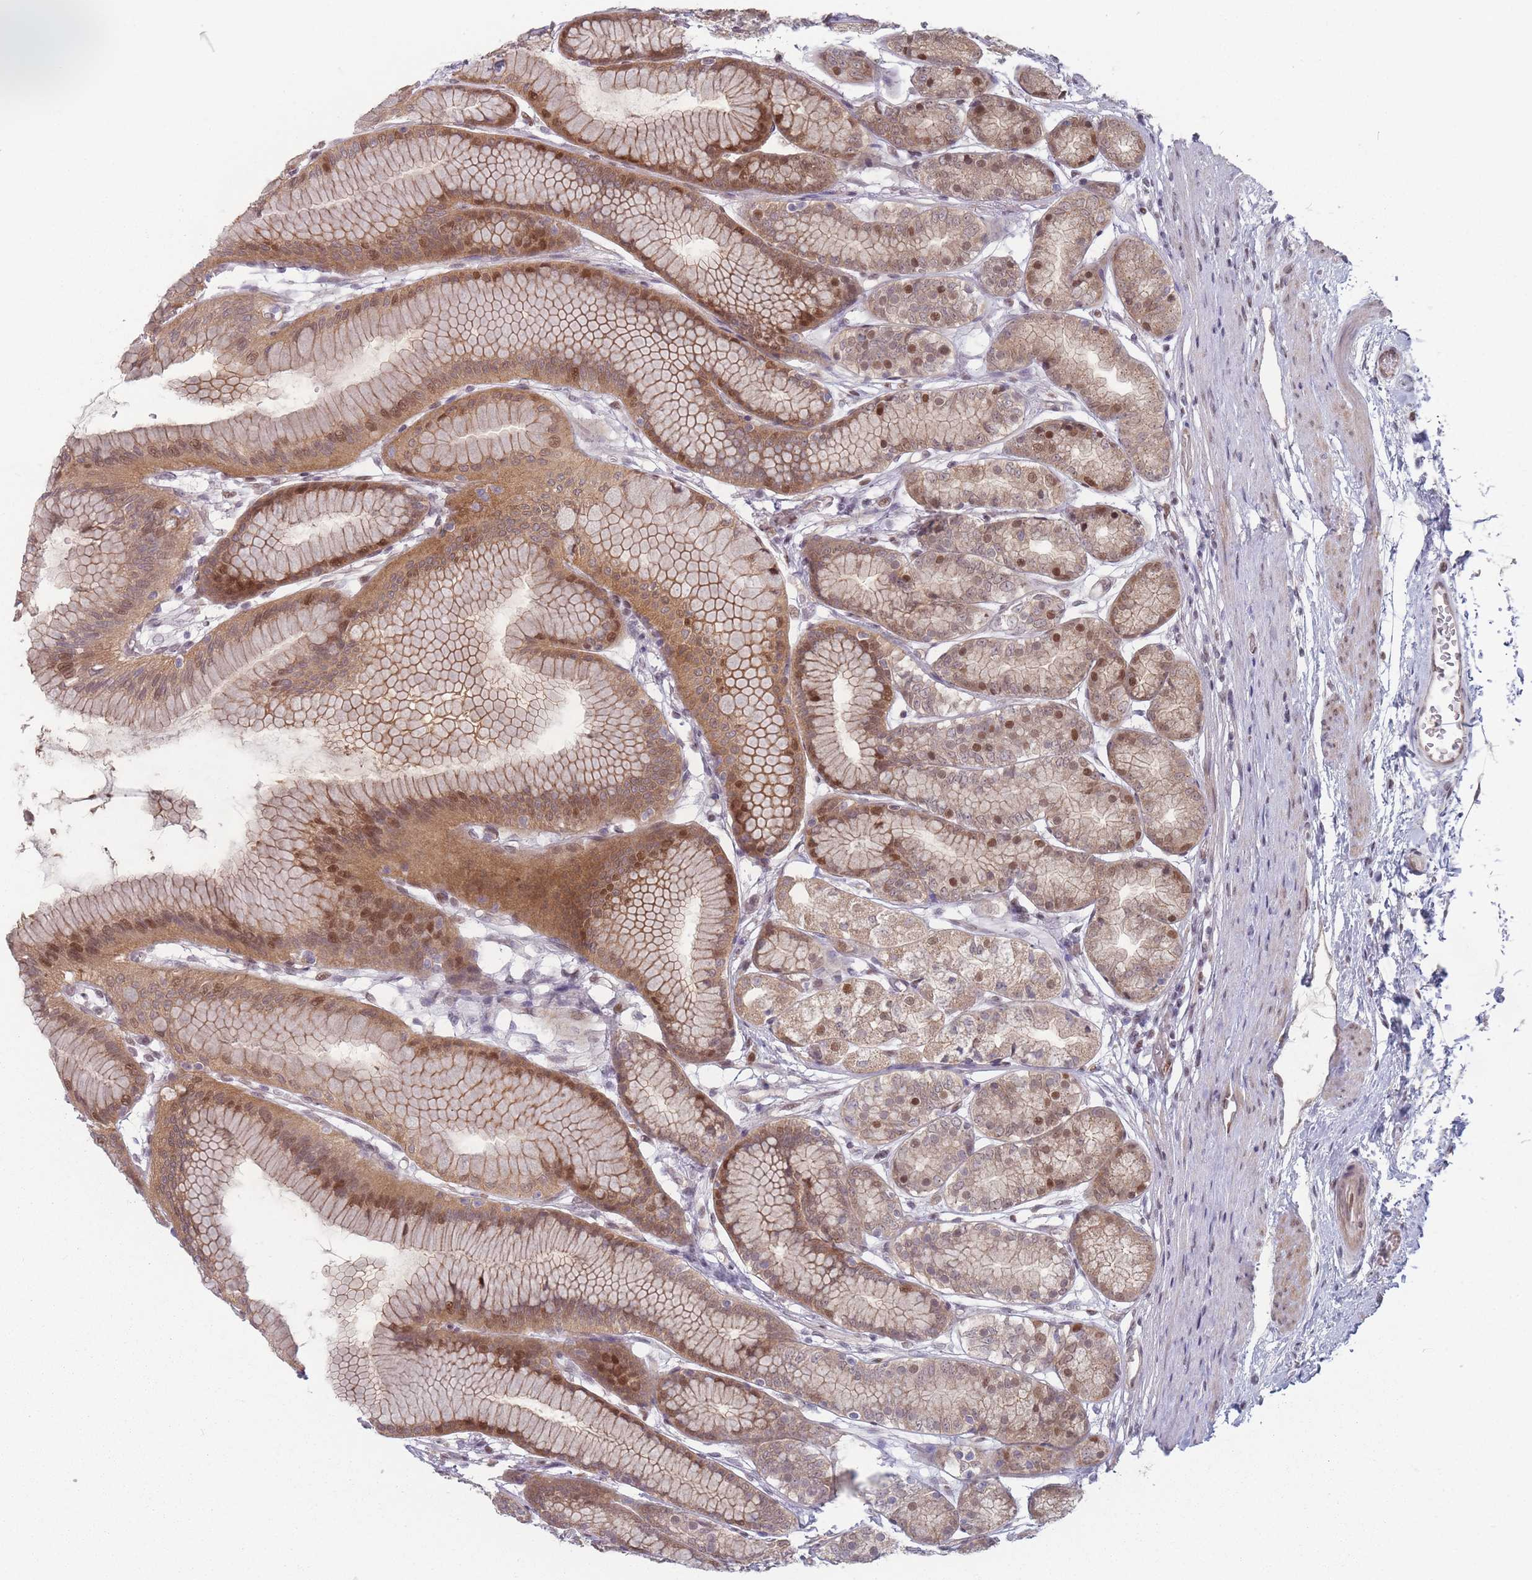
{"staining": {"intensity": "moderate", "quantity": ">75%", "location": "cytoplasmic/membranous,nuclear"}, "tissue": "stomach", "cell_type": "Glandular cells", "image_type": "normal", "snomed": [{"axis": "morphology", "description": "Normal tissue, NOS"}, {"axis": "morphology", "description": "Adenocarcinoma, NOS"}, {"axis": "morphology", "description": "Adenocarcinoma, High grade"}, {"axis": "topography", "description": "Stomach, upper"}, {"axis": "topography", "description": "Stomach"}], "caption": "High-magnification brightfield microscopy of benign stomach stained with DAB (brown) and counterstained with hematoxylin (blue). glandular cells exhibit moderate cytoplasmic/membranous,nuclear positivity is appreciated in about>75% of cells. The staining is performed using DAB (3,3'-diaminobenzidine) brown chromogen to label protein expression. The nuclei are counter-stained blue using hematoxylin.", "gene": "SH3BGRL2", "patient": {"sex": "female", "age": 65}}